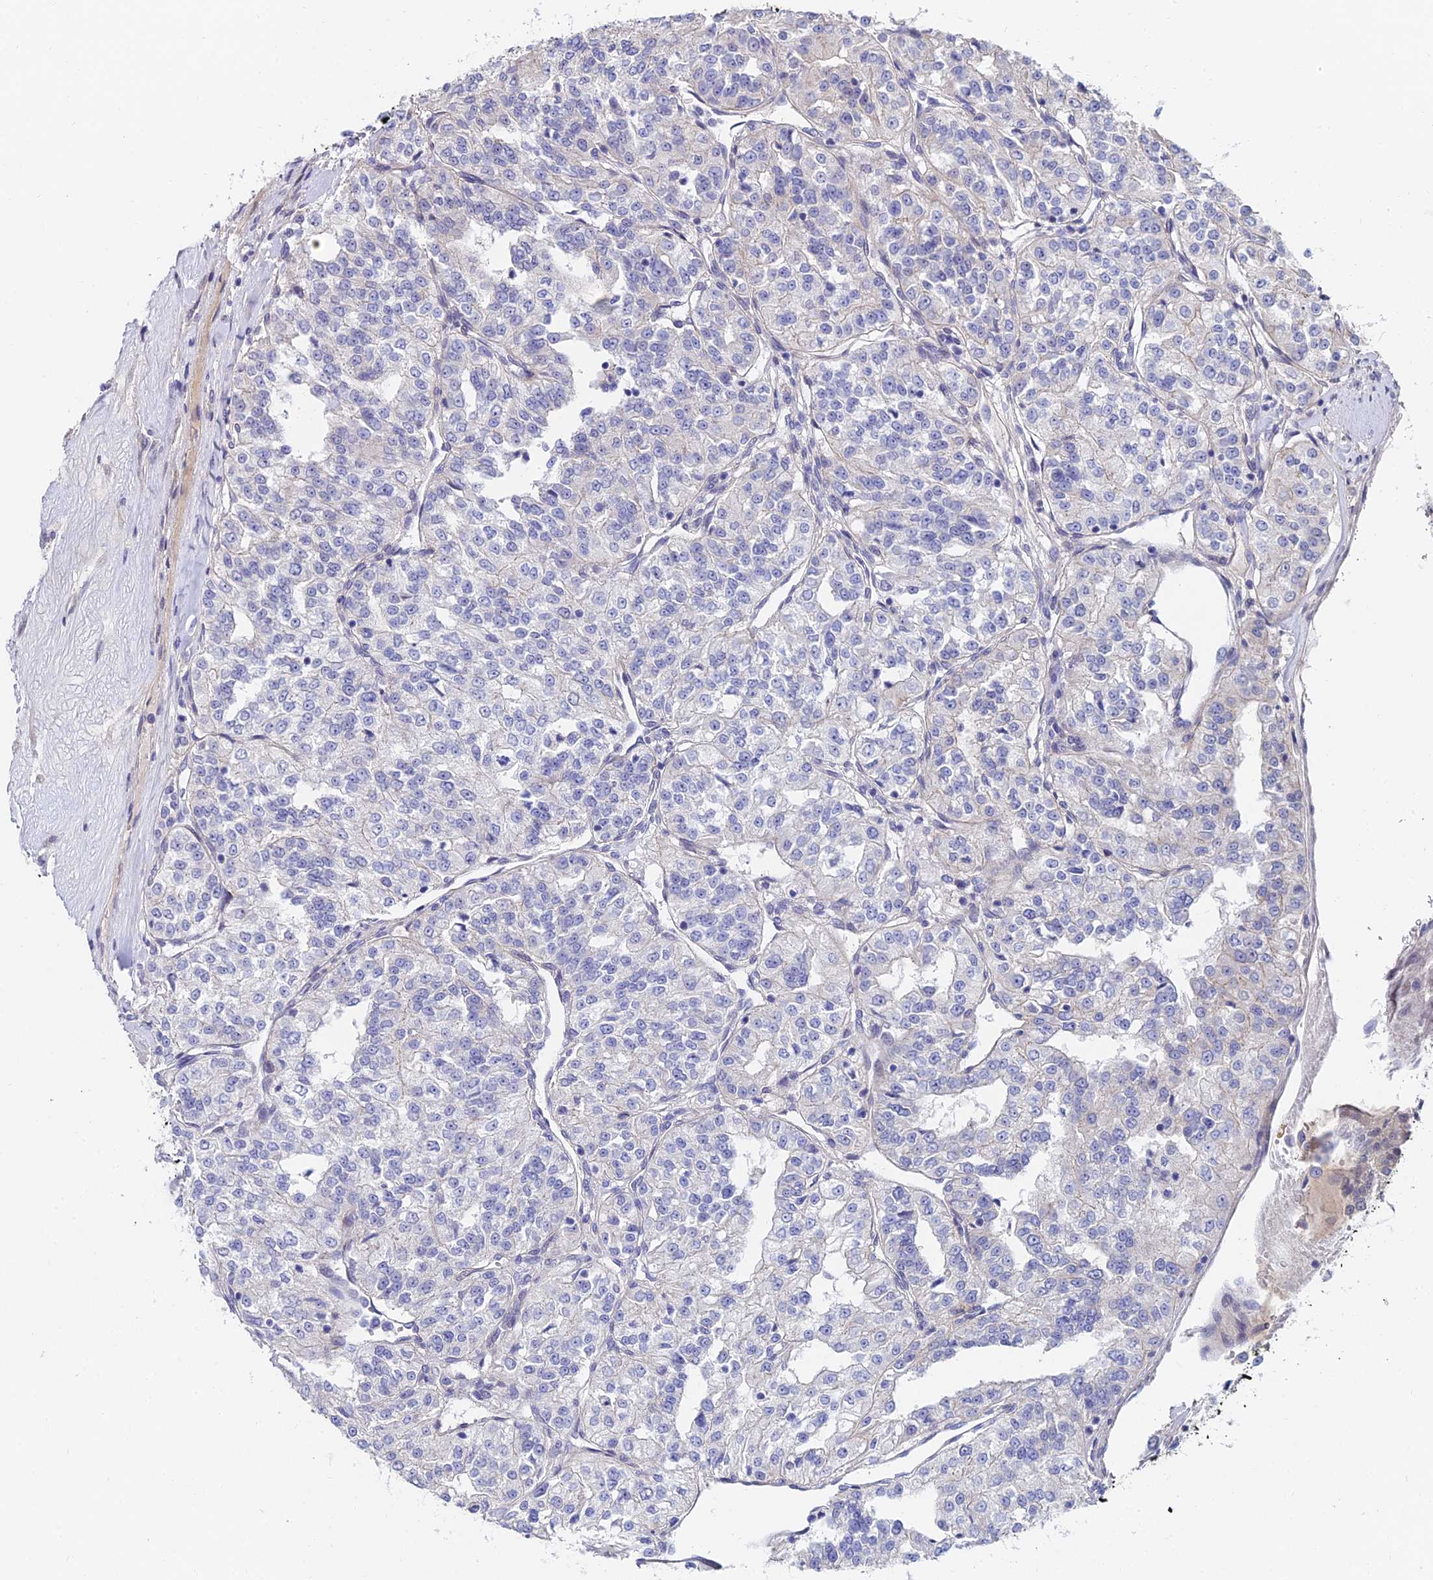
{"staining": {"intensity": "negative", "quantity": "none", "location": "none"}, "tissue": "renal cancer", "cell_type": "Tumor cells", "image_type": "cancer", "snomed": [{"axis": "morphology", "description": "Adenocarcinoma, NOS"}, {"axis": "topography", "description": "Kidney"}], "caption": "IHC histopathology image of neoplastic tissue: adenocarcinoma (renal) stained with DAB (3,3'-diaminobenzidine) shows no significant protein positivity in tumor cells. (Stains: DAB (3,3'-diaminobenzidine) immunohistochemistry (IHC) with hematoxylin counter stain, Microscopy: brightfield microscopy at high magnification).", "gene": "TRIM24", "patient": {"sex": "female", "age": 63}}